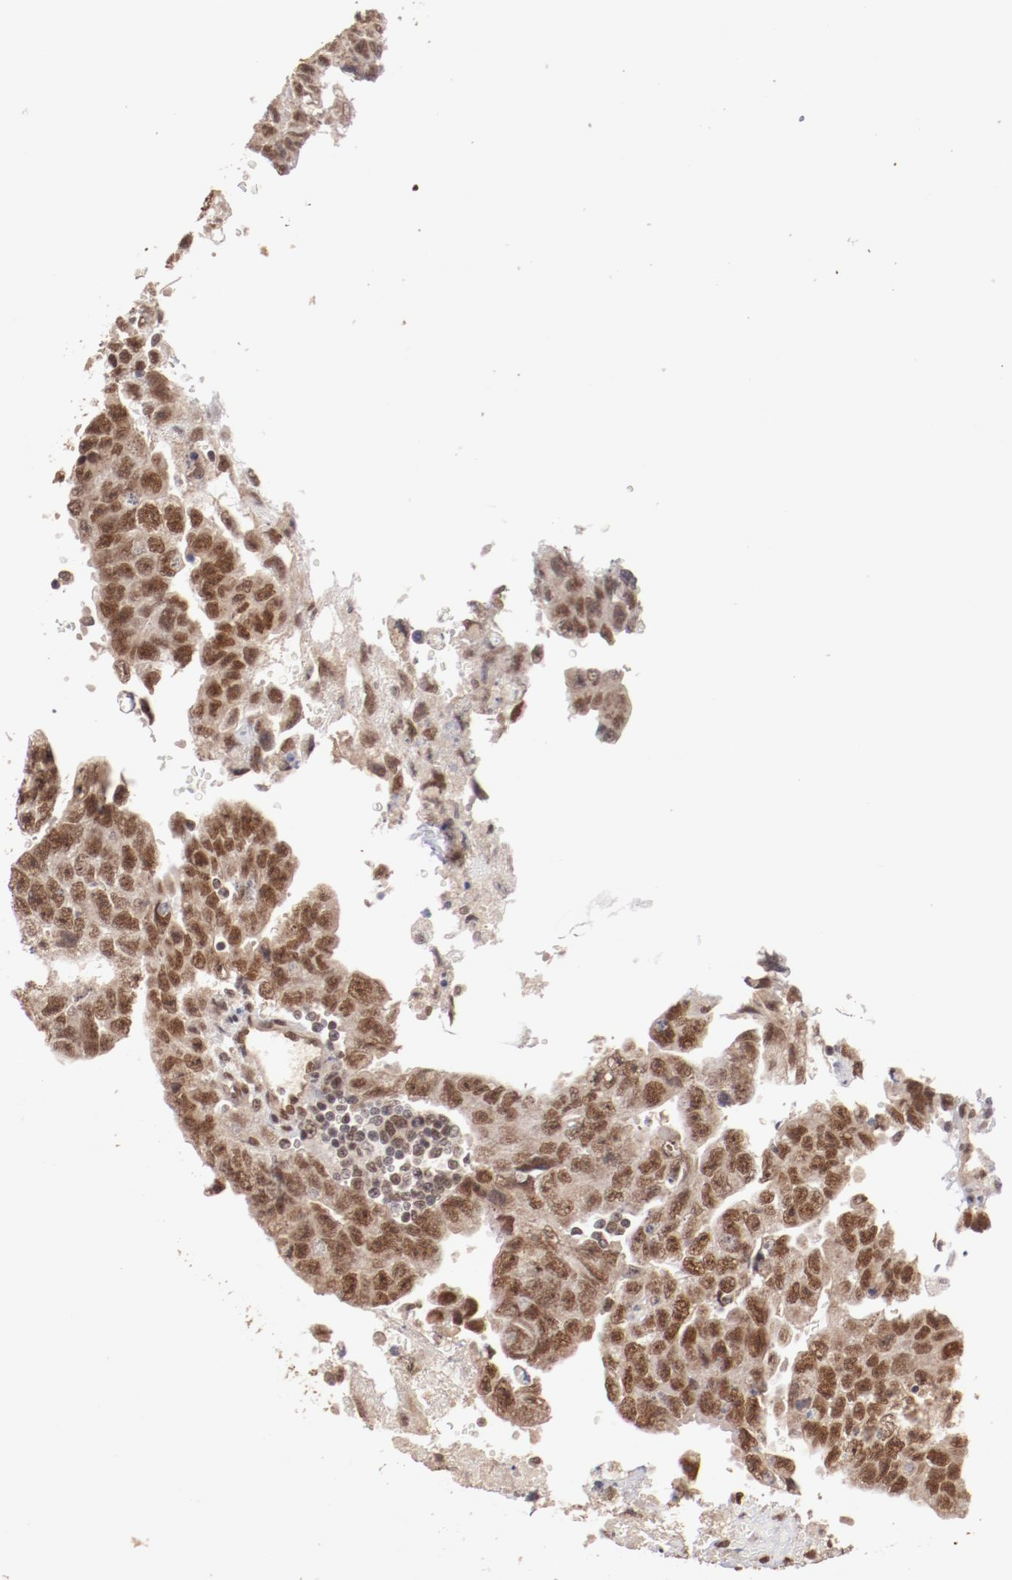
{"staining": {"intensity": "moderate", "quantity": ">75%", "location": "cytoplasmic/membranous,nuclear"}, "tissue": "testis cancer", "cell_type": "Tumor cells", "image_type": "cancer", "snomed": [{"axis": "morphology", "description": "Carcinoma, Embryonal, NOS"}, {"axis": "topography", "description": "Testis"}], "caption": "Immunohistochemistry (IHC) photomicrograph of testis cancer (embryonal carcinoma) stained for a protein (brown), which exhibits medium levels of moderate cytoplasmic/membranous and nuclear staining in about >75% of tumor cells.", "gene": "CLOCK", "patient": {"sex": "male", "age": 28}}